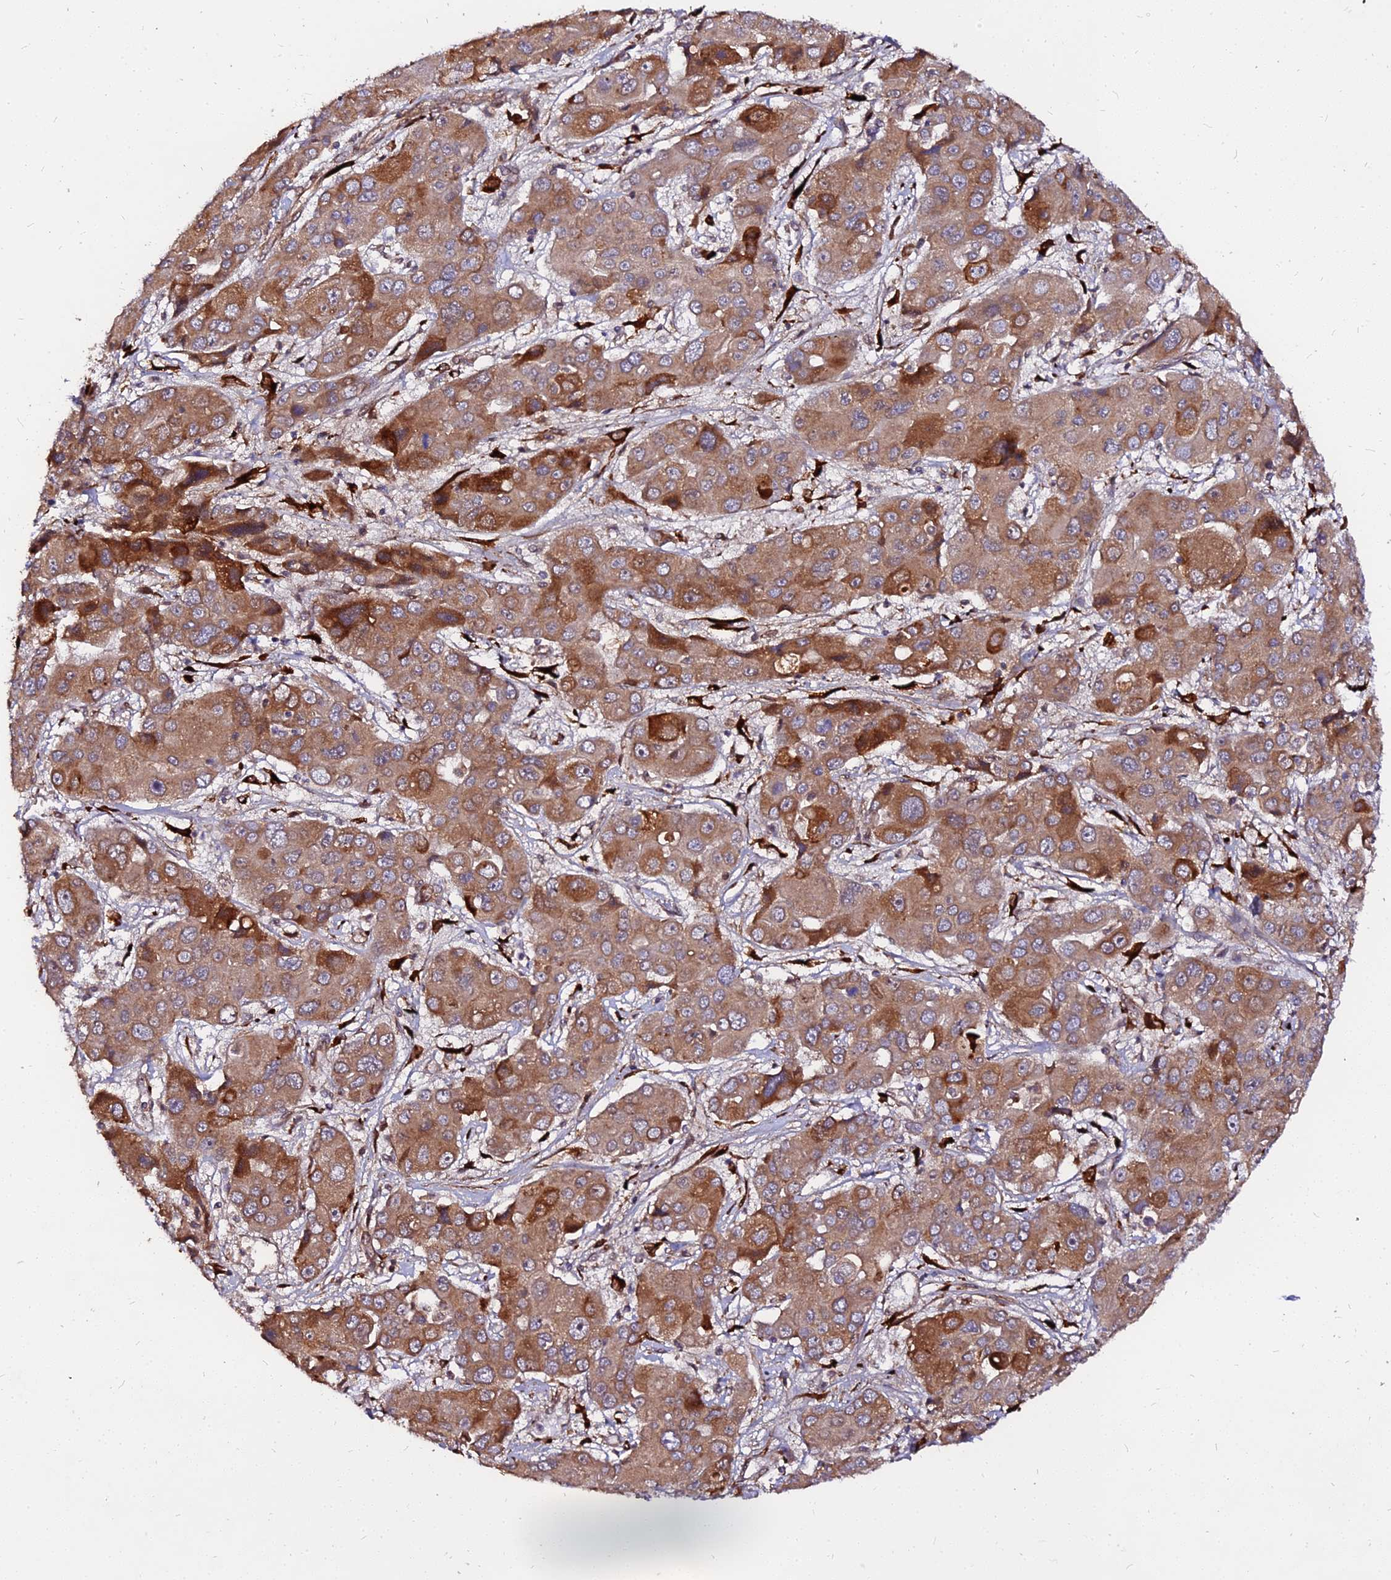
{"staining": {"intensity": "moderate", "quantity": ">75%", "location": "cytoplasmic/membranous"}, "tissue": "liver cancer", "cell_type": "Tumor cells", "image_type": "cancer", "snomed": [{"axis": "morphology", "description": "Cholangiocarcinoma"}, {"axis": "topography", "description": "Liver"}], "caption": "Immunohistochemistry (IHC) of cholangiocarcinoma (liver) exhibits medium levels of moderate cytoplasmic/membranous positivity in about >75% of tumor cells.", "gene": "PDE4D", "patient": {"sex": "male", "age": 67}}